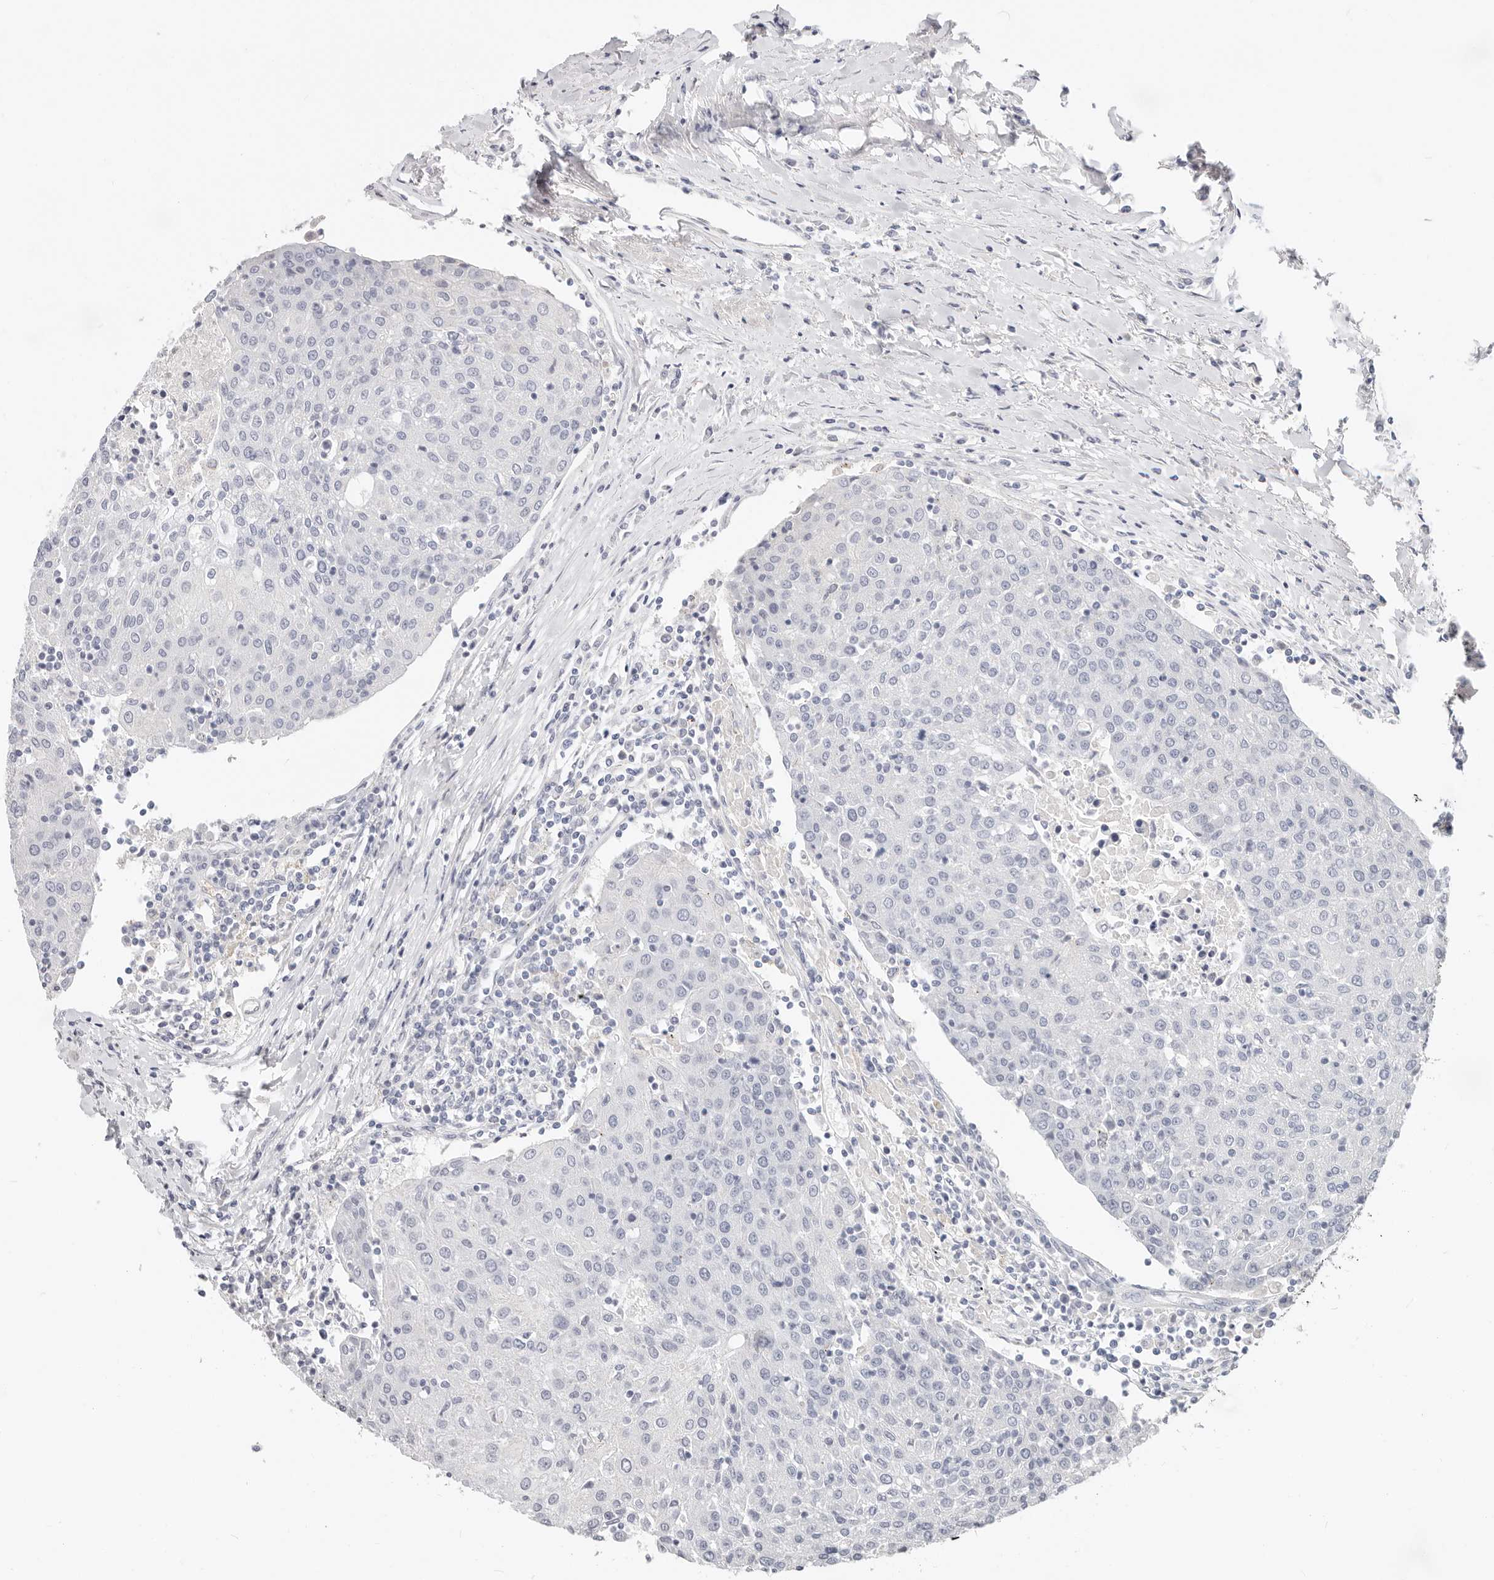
{"staining": {"intensity": "negative", "quantity": "none", "location": "none"}, "tissue": "urothelial cancer", "cell_type": "Tumor cells", "image_type": "cancer", "snomed": [{"axis": "morphology", "description": "Urothelial carcinoma, High grade"}, {"axis": "topography", "description": "Urinary bladder"}], "caption": "Immunohistochemistry photomicrograph of high-grade urothelial carcinoma stained for a protein (brown), which shows no positivity in tumor cells.", "gene": "ZRANB1", "patient": {"sex": "female", "age": 85}}